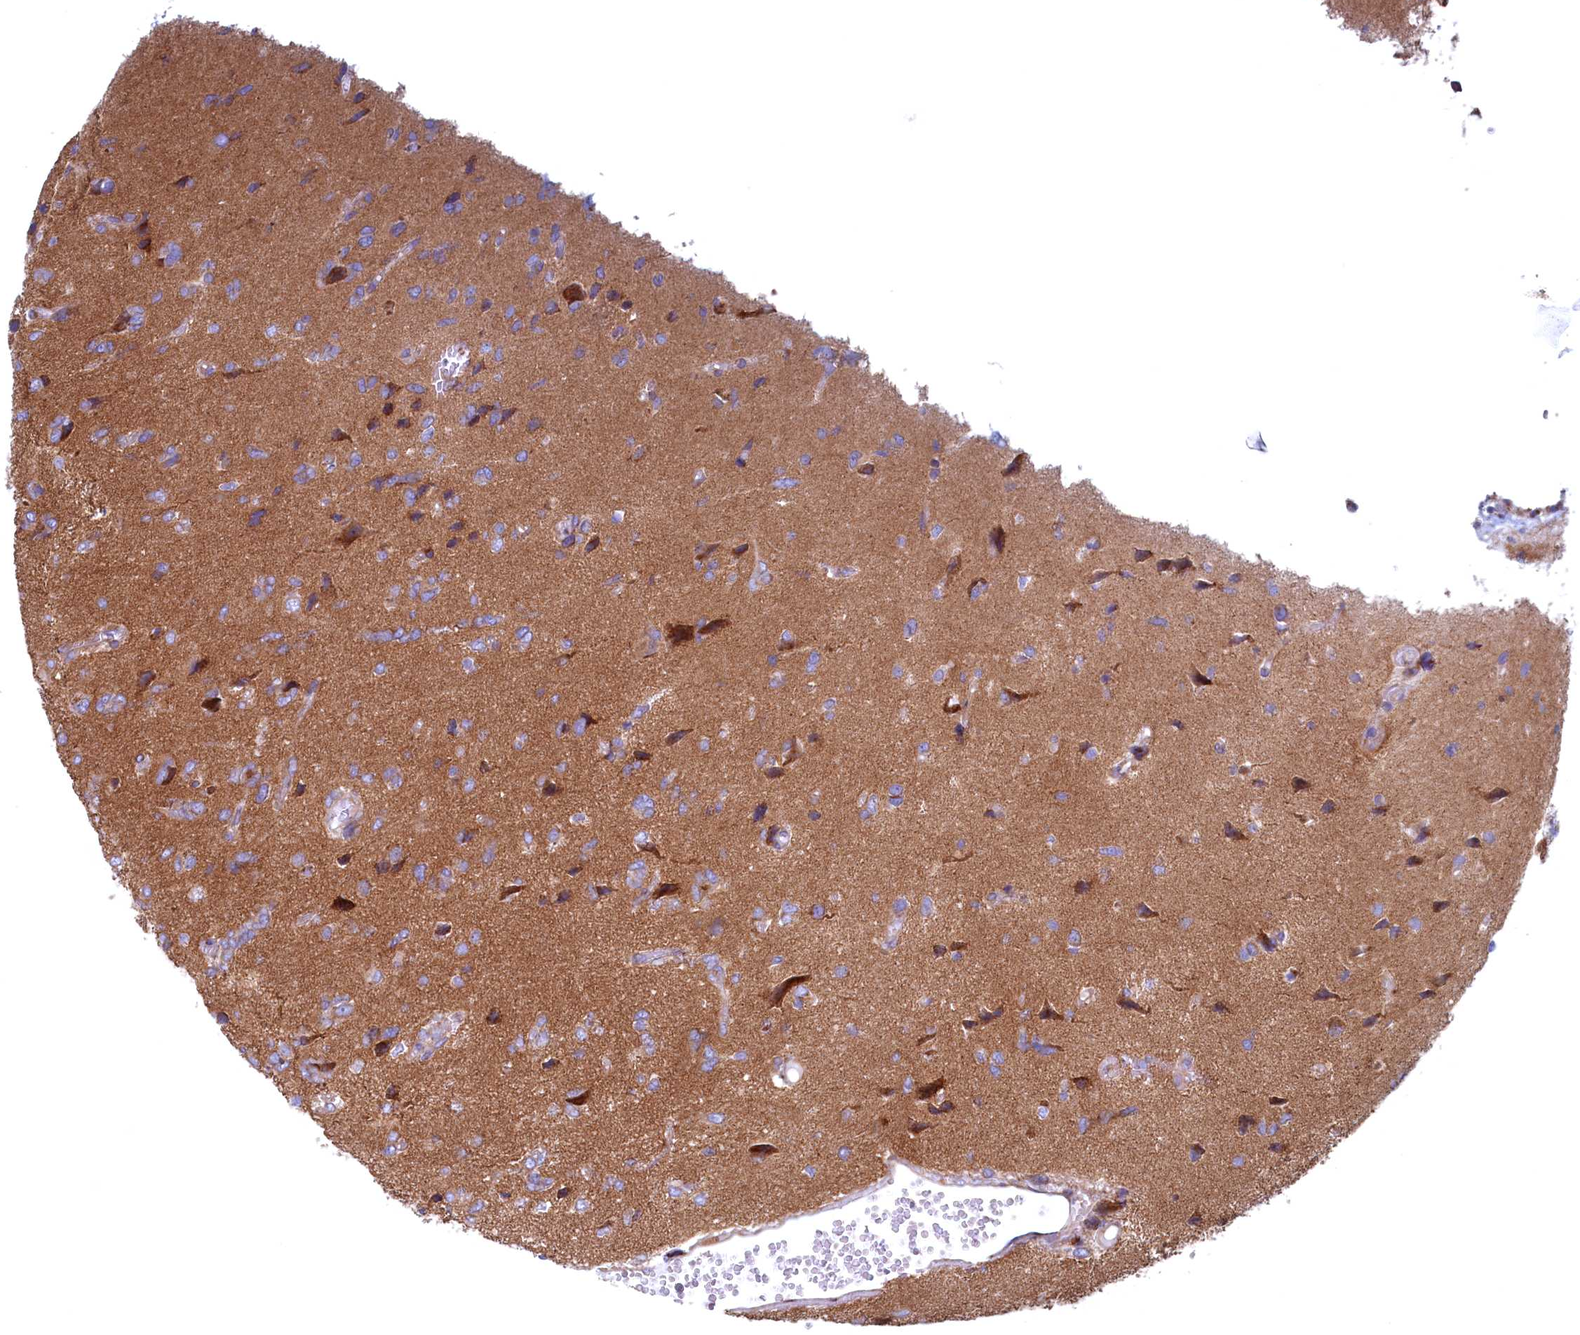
{"staining": {"intensity": "weak", "quantity": "<25%", "location": "cytoplasmic/membranous"}, "tissue": "glioma", "cell_type": "Tumor cells", "image_type": "cancer", "snomed": [{"axis": "morphology", "description": "Glioma, malignant, High grade"}, {"axis": "topography", "description": "Brain"}], "caption": "High-grade glioma (malignant) was stained to show a protein in brown. There is no significant expression in tumor cells.", "gene": "MTFMT", "patient": {"sex": "female", "age": 59}}